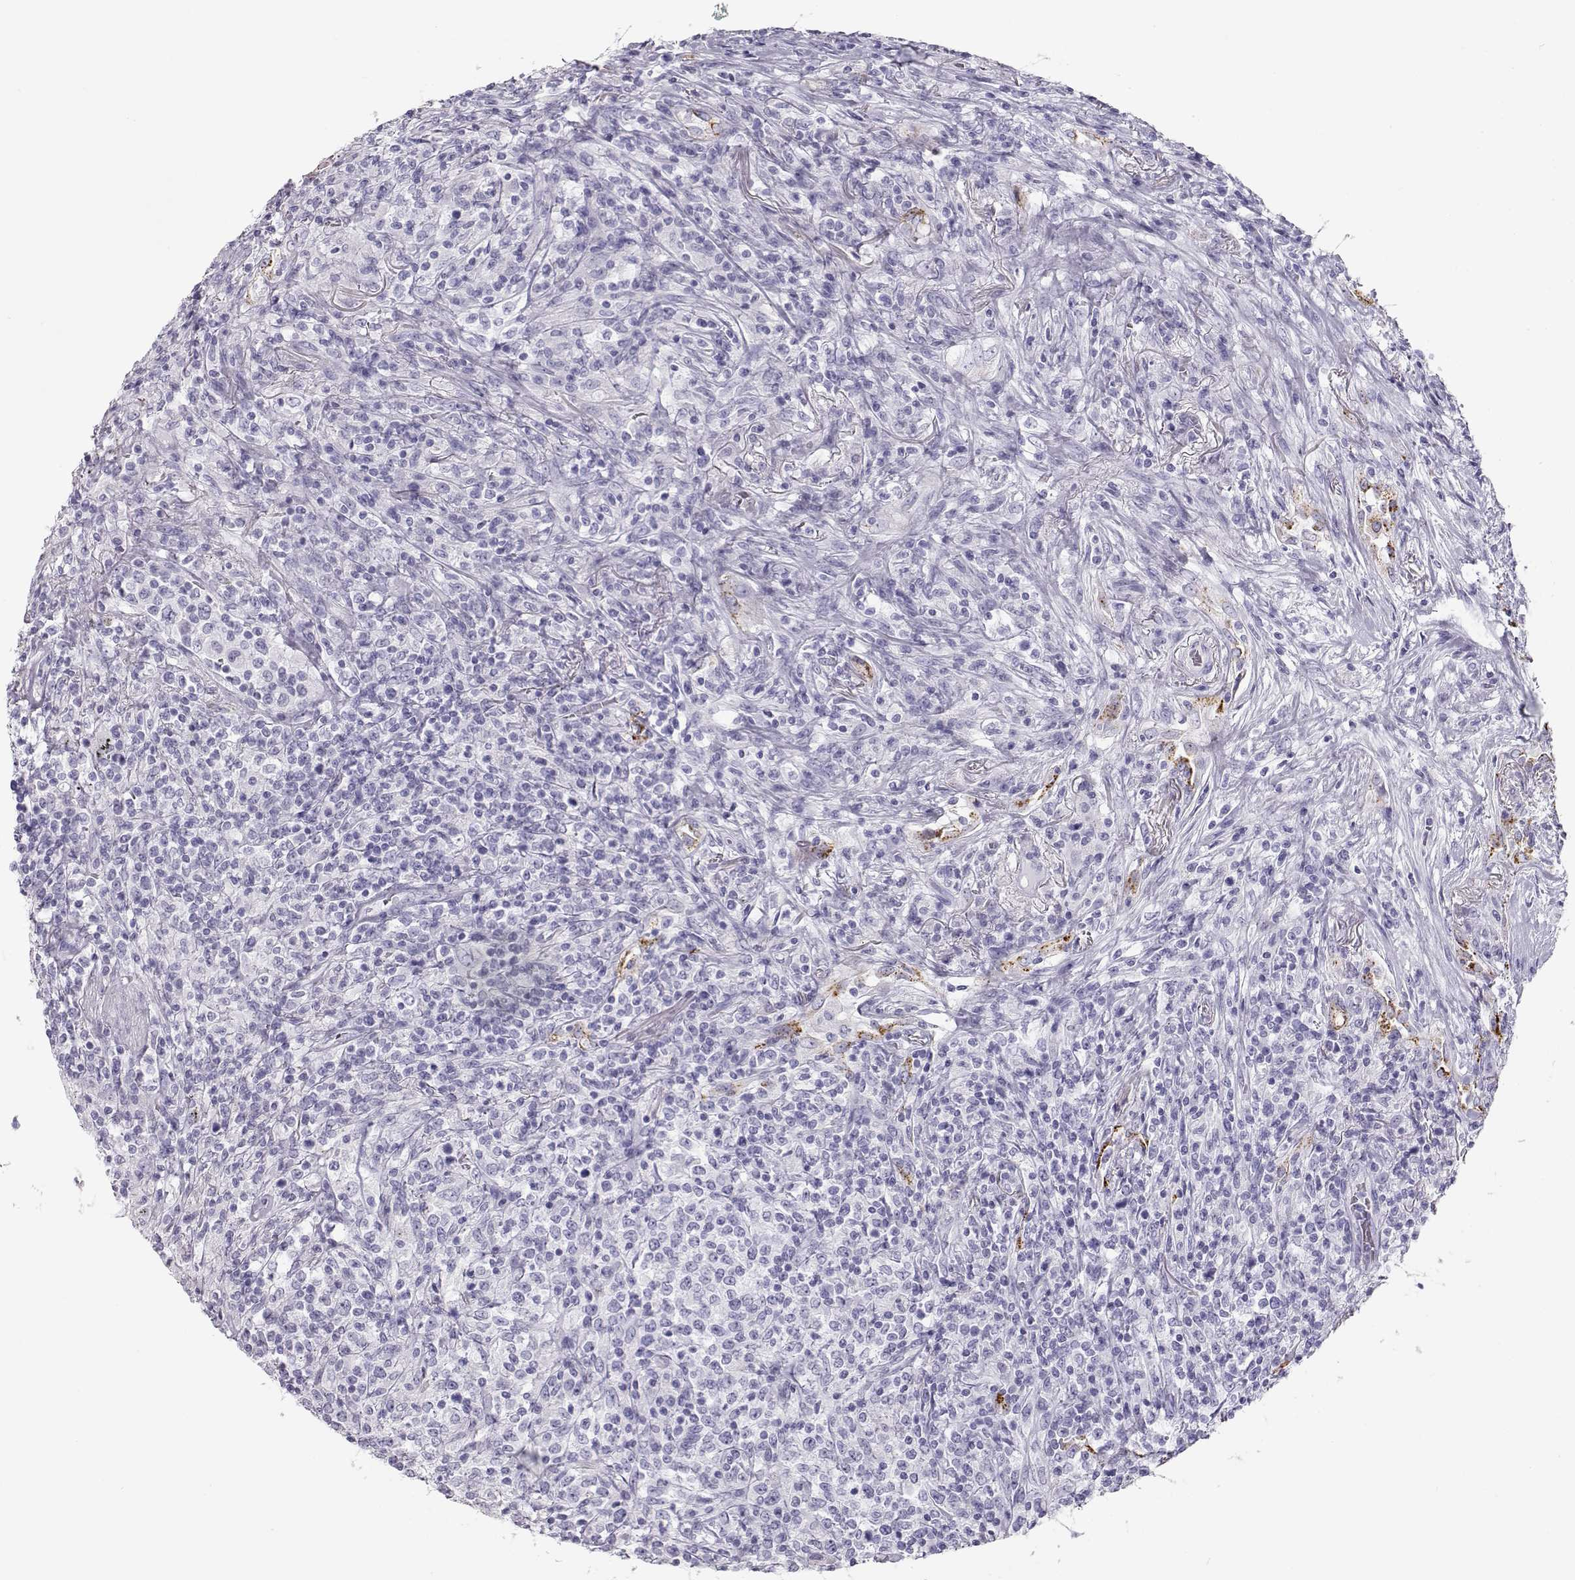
{"staining": {"intensity": "negative", "quantity": "none", "location": "none"}, "tissue": "lymphoma", "cell_type": "Tumor cells", "image_type": "cancer", "snomed": [{"axis": "morphology", "description": "Malignant lymphoma, non-Hodgkin's type, High grade"}, {"axis": "topography", "description": "Lung"}], "caption": "Image shows no protein staining in tumor cells of malignant lymphoma, non-Hodgkin's type (high-grade) tissue.", "gene": "TKTL1", "patient": {"sex": "male", "age": 79}}